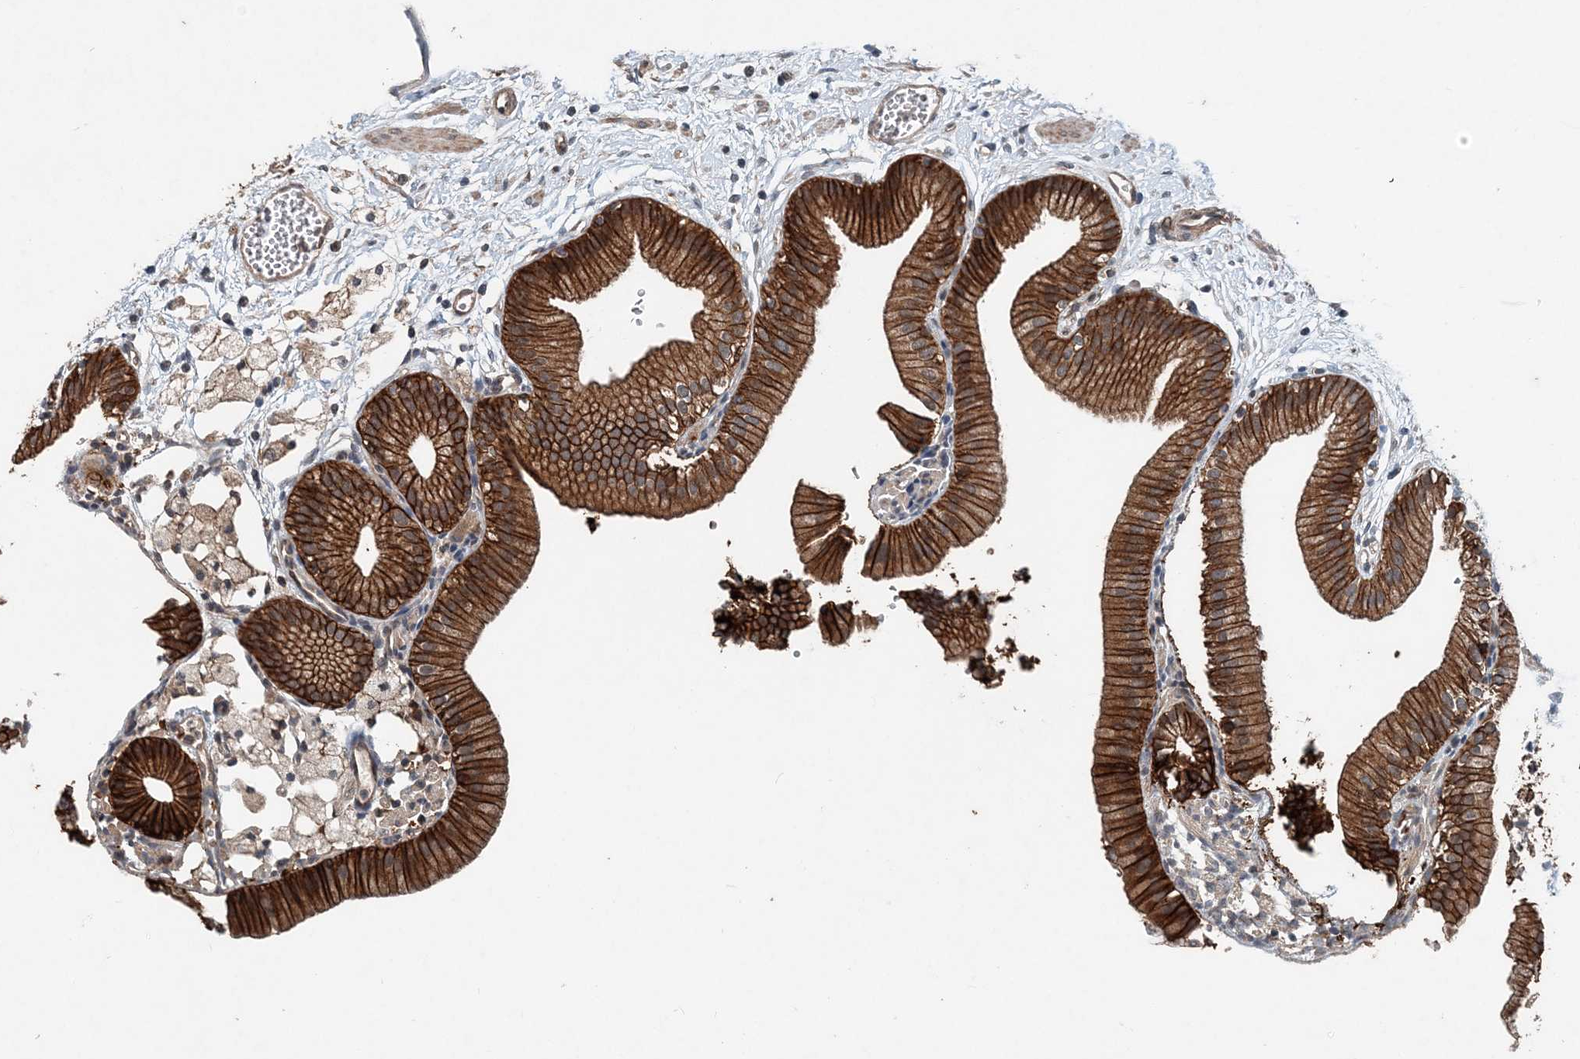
{"staining": {"intensity": "strong", "quantity": ">75%", "location": "cytoplasmic/membranous"}, "tissue": "gallbladder", "cell_type": "Glandular cells", "image_type": "normal", "snomed": [{"axis": "morphology", "description": "Normal tissue, NOS"}, {"axis": "topography", "description": "Gallbladder"}], "caption": "Protein analysis of normal gallbladder displays strong cytoplasmic/membranous positivity in about >75% of glandular cells.", "gene": "SMPD3", "patient": {"sex": "male", "age": 55}}